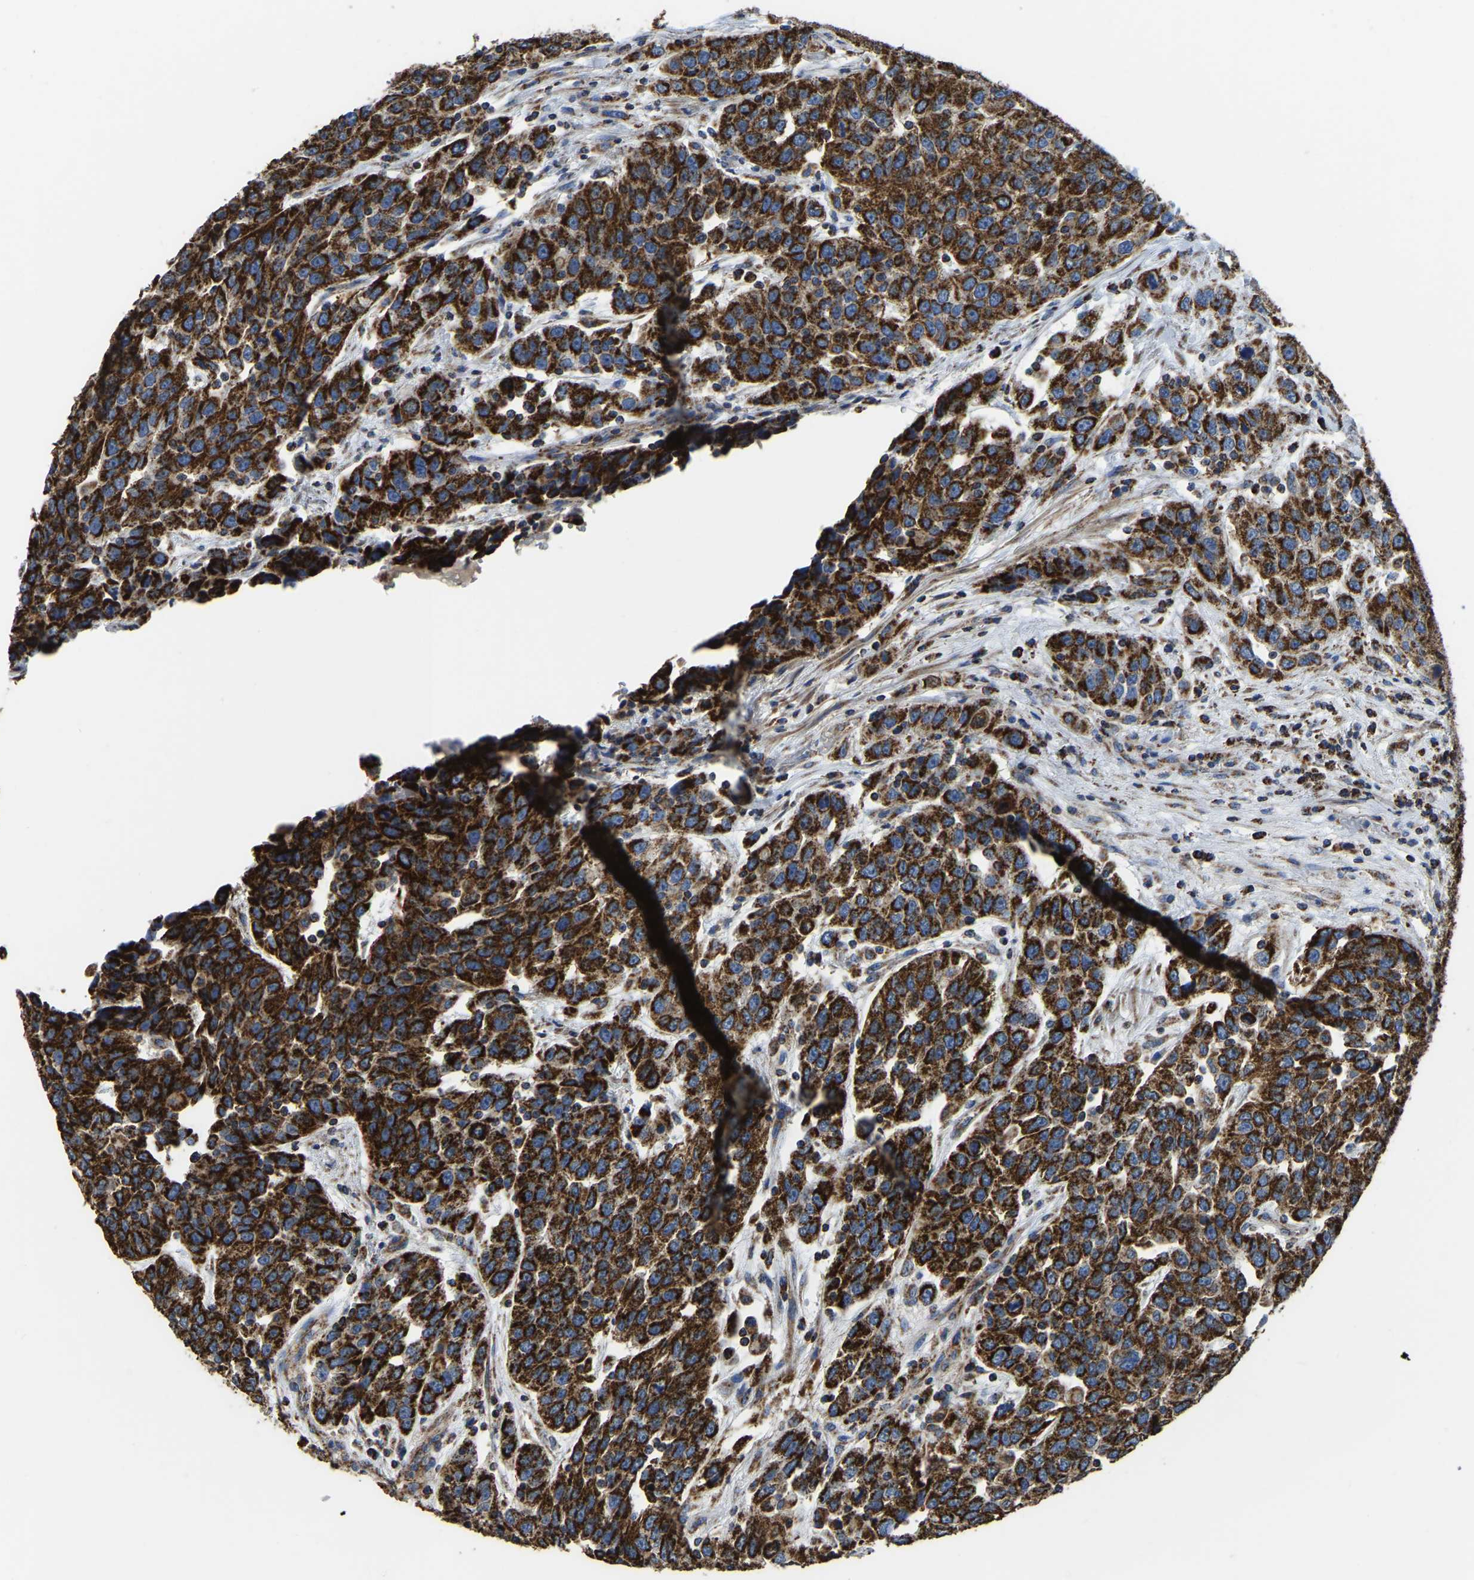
{"staining": {"intensity": "strong", "quantity": ">75%", "location": "cytoplasmic/membranous"}, "tissue": "urothelial cancer", "cell_type": "Tumor cells", "image_type": "cancer", "snomed": [{"axis": "morphology", "description": "Urothelial carcinoma, High grade"}, {"axis": "topography", "description": "Urinary bladder"}], "caption": "High-power microscopy captured an immunohistochemistry photomicrograph of high-grade urothelial carcinoma, revealing strong cytoplasmic/membranous staining in about >75% of tumor cells. The staining was performed using DAB, with brown indicating positive protein expression. Nuclei are stained blue with hematoxylin.", "gene": "ETFA", "patient": {"sex": "female", "age": 80}}